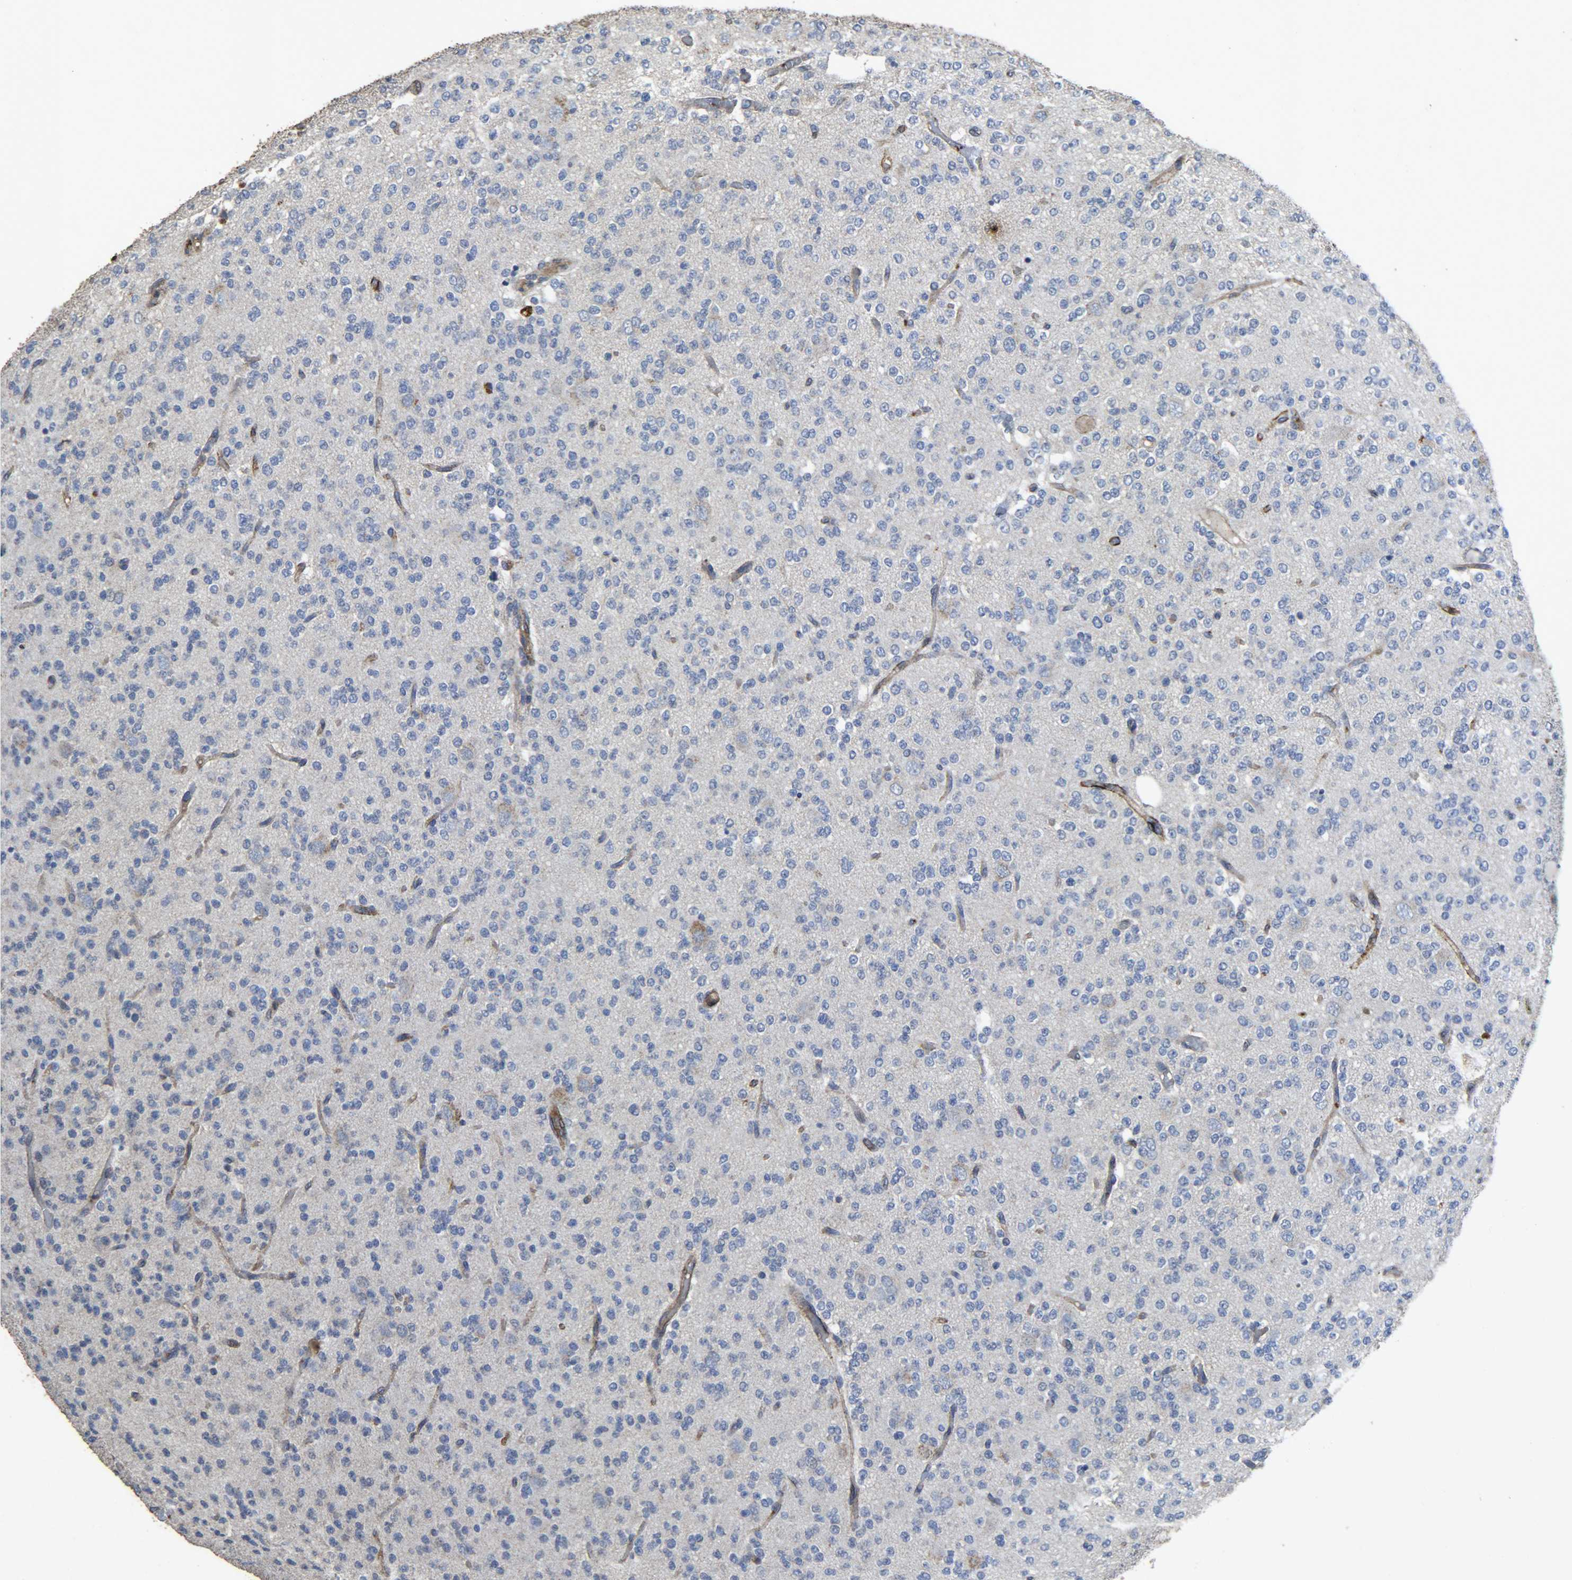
{"staining": {"intensity": "negative", "quantity": "none", "location": "none"}, "tissue": "glioma", "cell_type": "Tumor cells", "image_type": "cancer", "snomed": [{"axis": "morphology", "description": "Glioma, malignant, Low grade"}, {"axis": "topography", "description": "Brain"}], "caption": "The photomicrograph reveals no staining of tumor cells in malignant low-grade glioma.", "gene": "TPM4", "patient": {"sex": "male", "age": 38}}